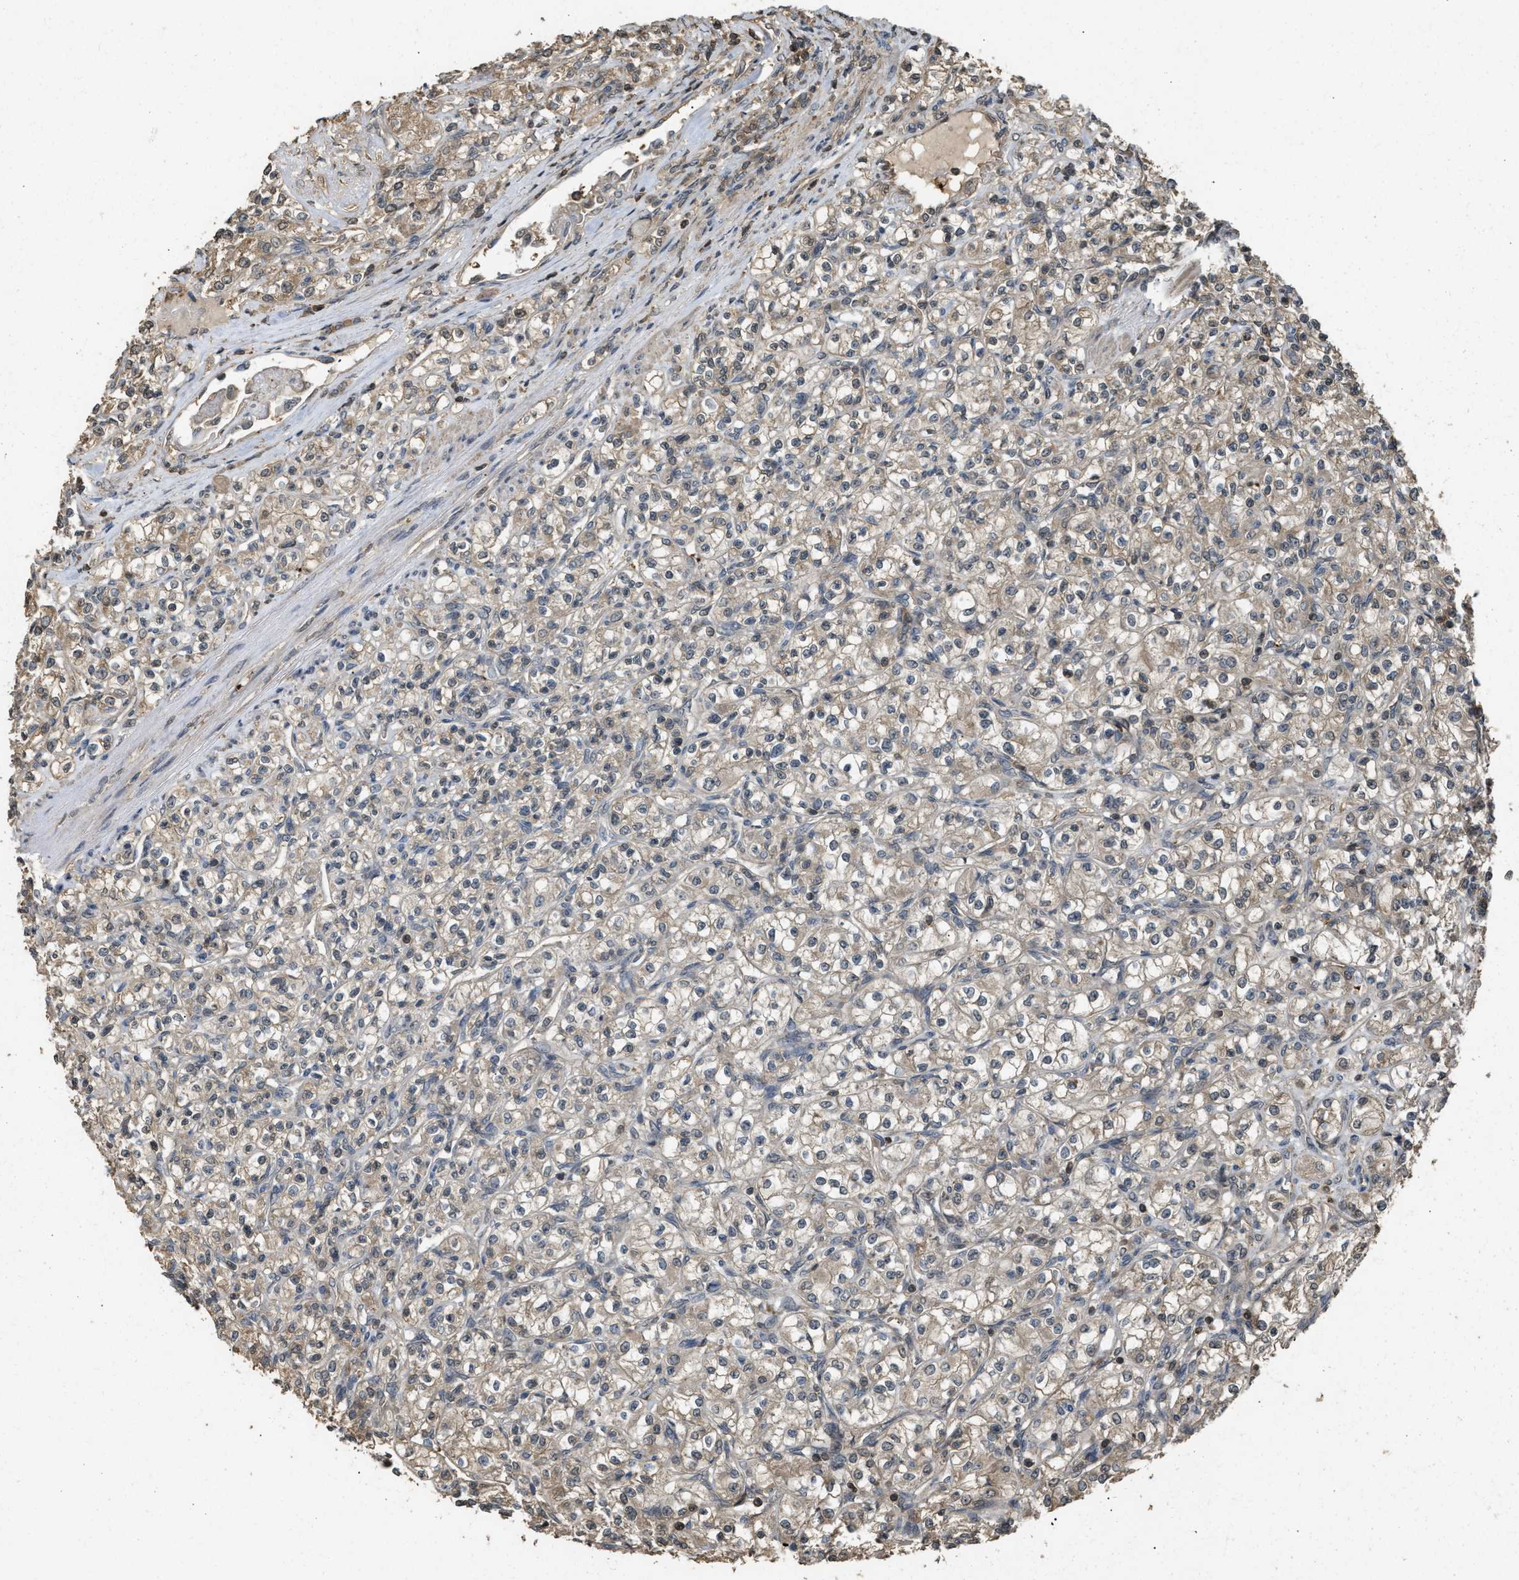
{"staining": {"intensity": "negative", "quantity": "none", "location": "none"}, "tissue": "renal cancer", "cell_type": "Tumor cells", "image_type": "cancer", "snomed": [{"axis": "morphology", "description": "Adenocarcinoma, NOS"}, {"axis": "topography", "description": "Kidney"}], "caption": "An IHC image of adenocarcinoma (renal) is shown. There is no staining in tumor cells of adenocarcinoma (renal).", "gene": "ARHGDIA", "patient": {"sex": "male", "age": 77}}